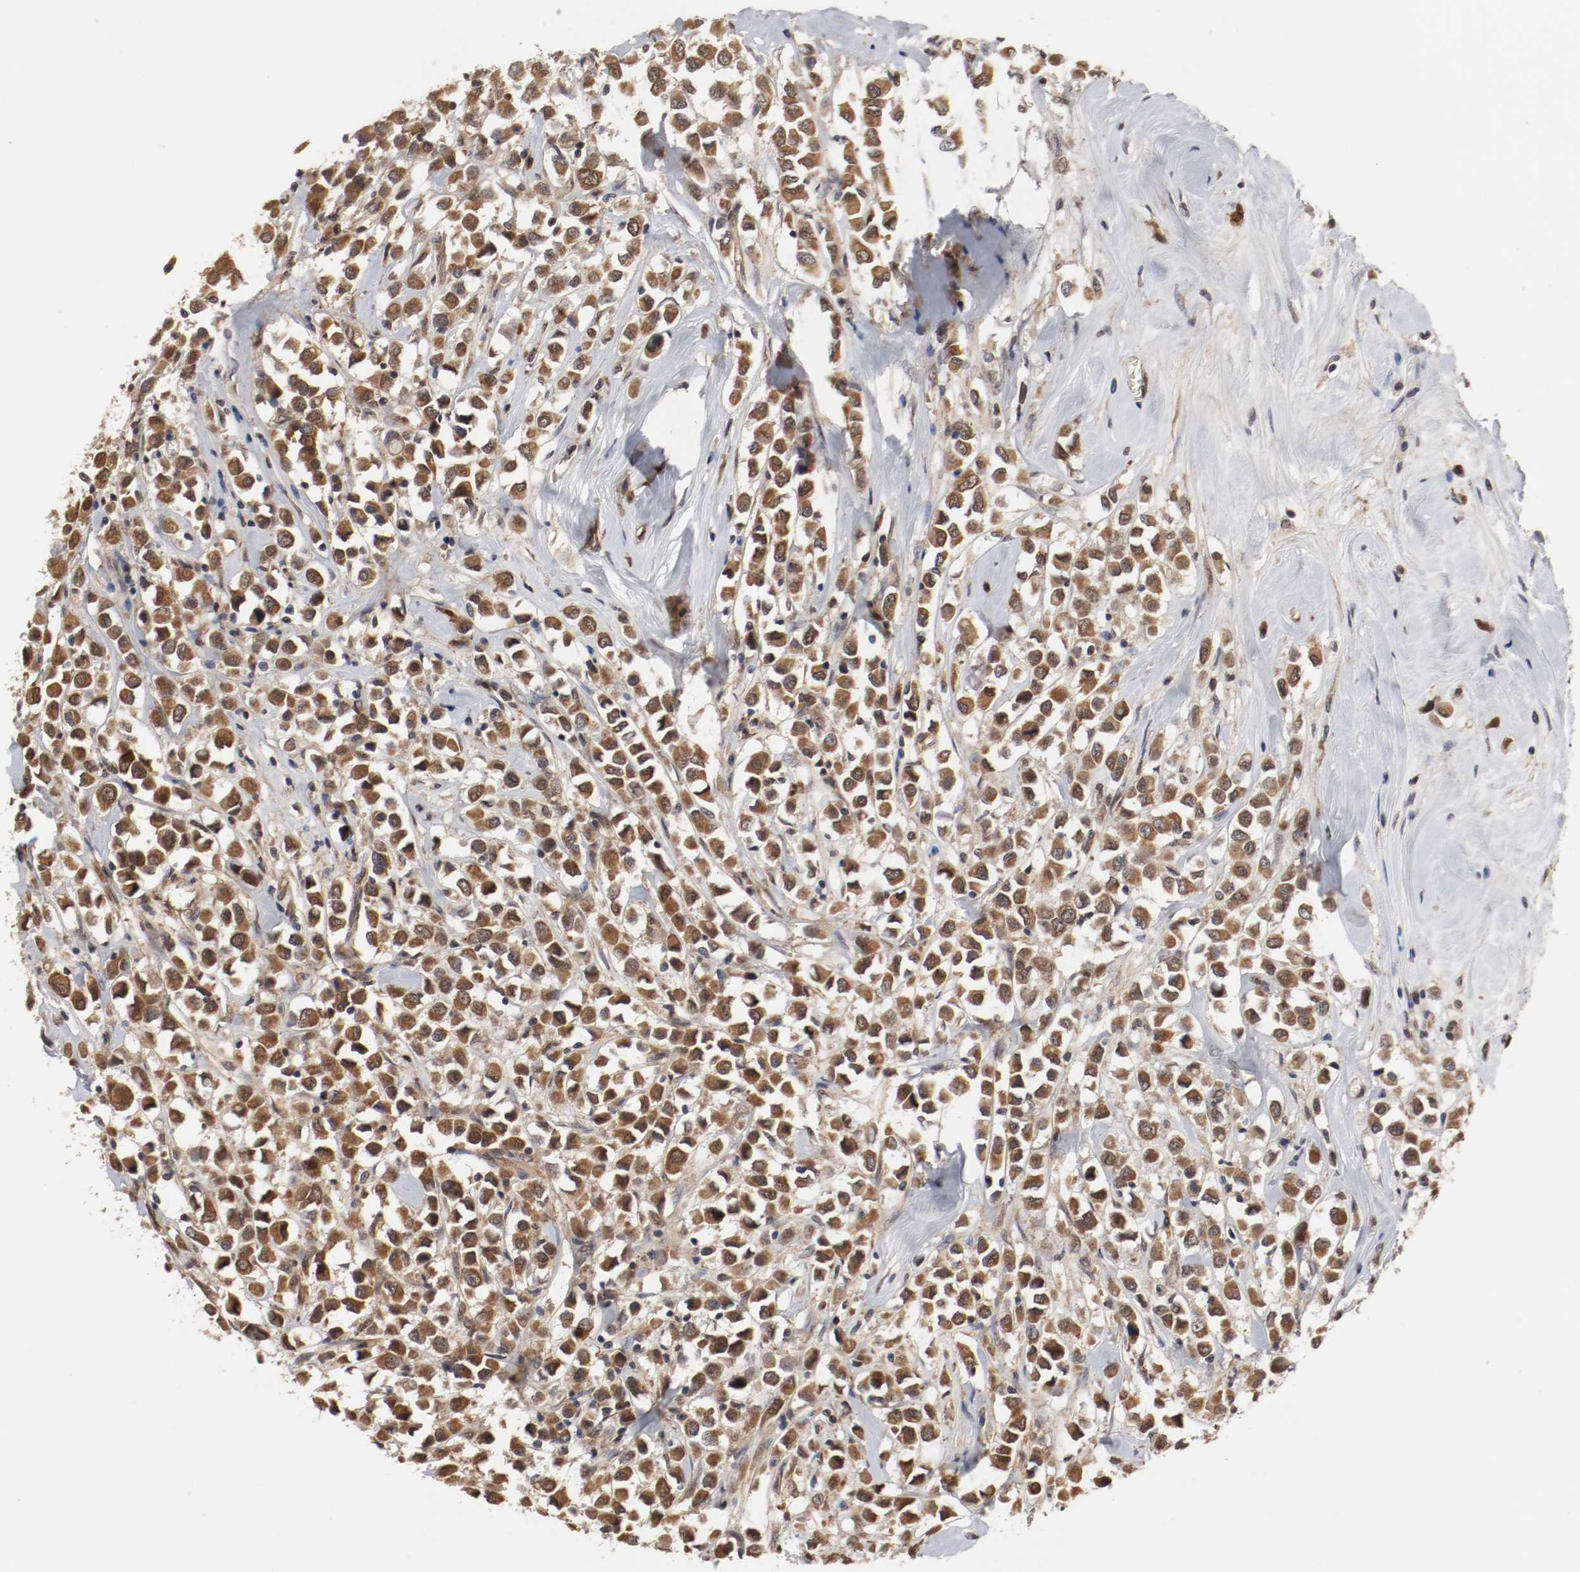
{"staining": {"intensity": "moderate", "quantity": ">75%", "location": "cytoplasmic/membranous,nuclear"}, "tissue": "breast cancer", "cell_type": "Tumor cells", "image_type": "cancer", "snomed": [{"axis": "morphology", "description": "Duct carcinoma"}, {"axis": "topography", "description": "Breast"}], "caption": "Breast cancer (infiltrating ductal carcinoma) tissue shows moderate cytoplasmic/membranous and nuclear staining in about >75% of tumor cells, visualized by immunohistochemistry. (Brightfield microscopy of DAB IHC at high magnification).", "gene": "AFG3L2", "patient": {"sex": "female", "age": 61}}